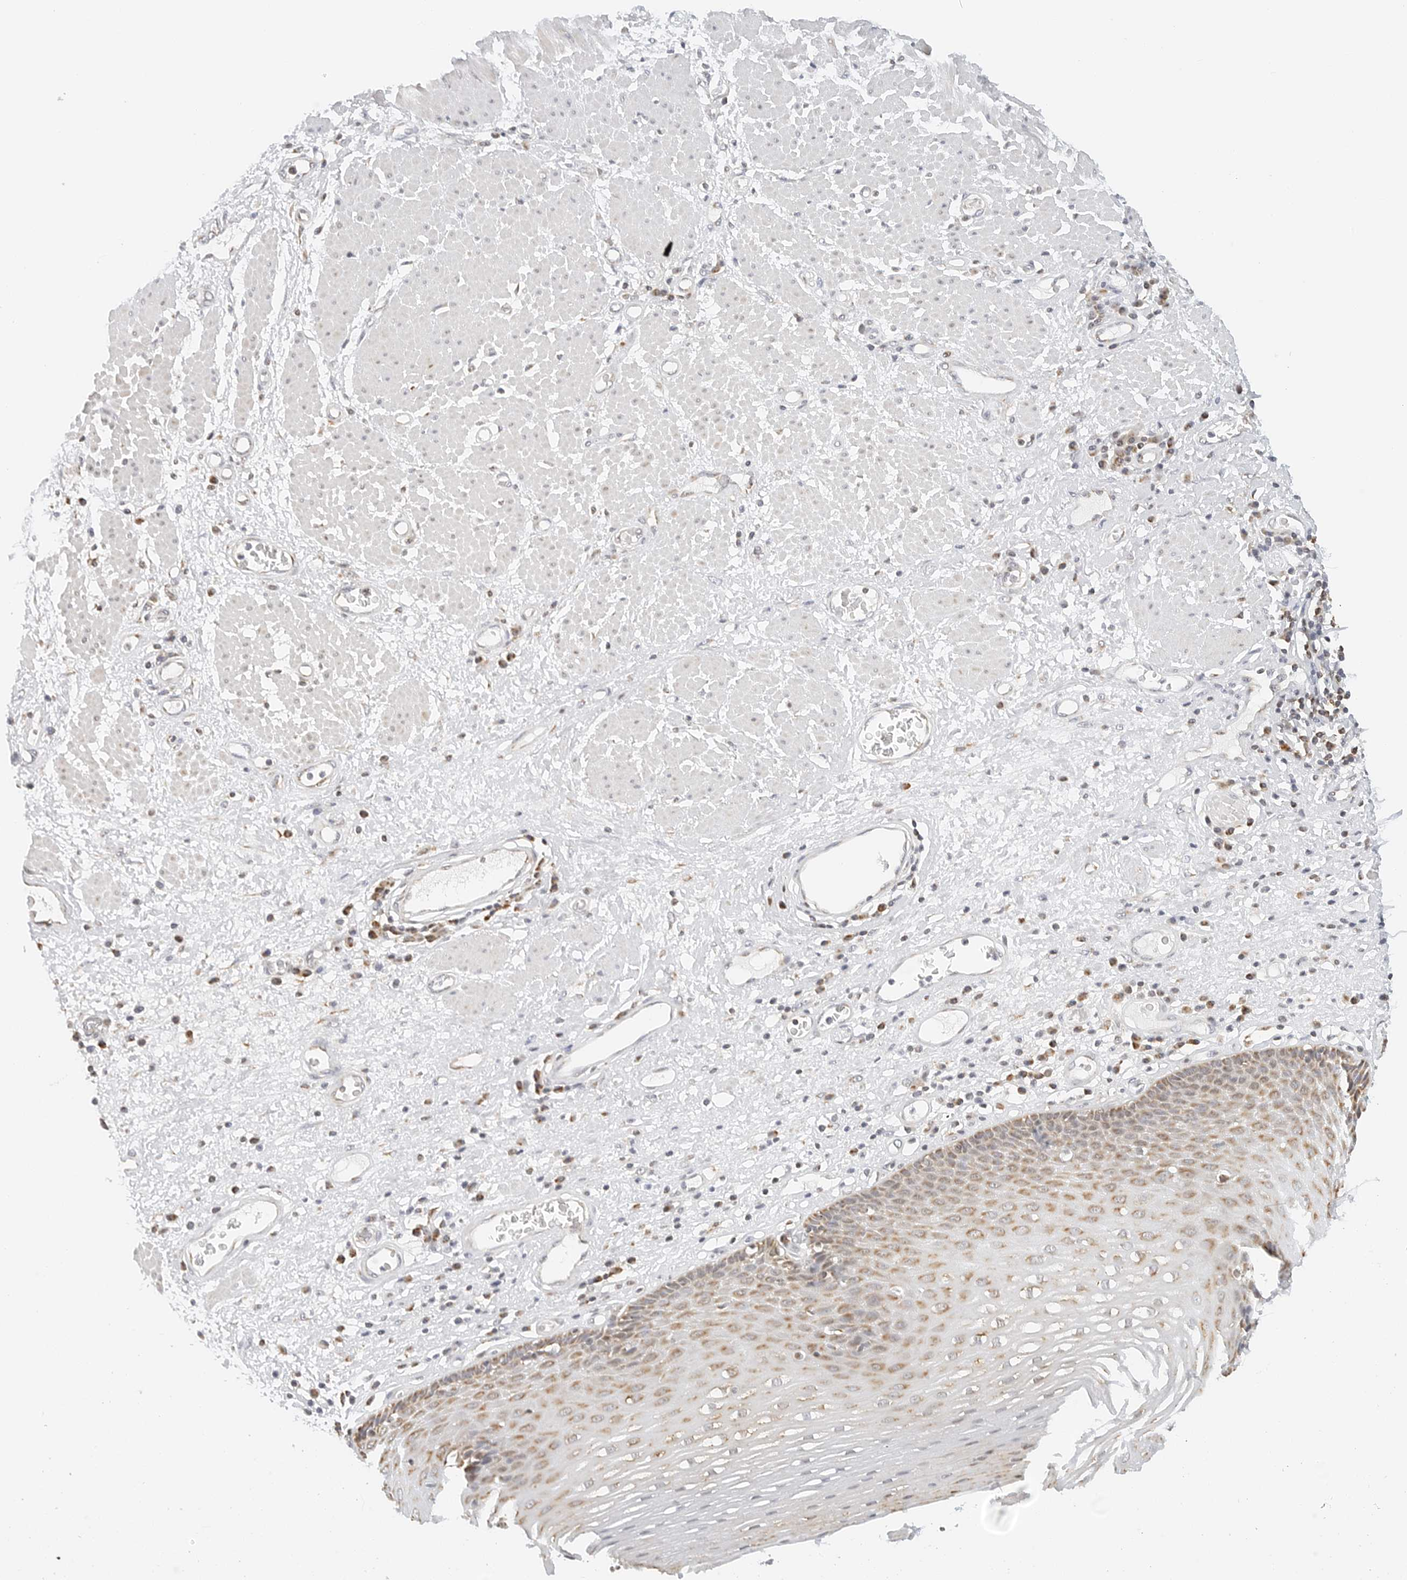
{"staining": {"intensity": "weak", "quantity": ">75%", "location": "cytoplasmic/membranous"}, "tissue": "esophagus", "cell_type": "Squamous epithelial cells", "image_type": "normal", "snomed": [{"axis": "morphology", "description": "Normal tissue, NOS"}, {"axis": "morphology", "description": "Adenocarcinoma, NOS"}, {"axis": "topography", "description": "Esophagus"}], "caption": "Approximately >75% of squamous epithelial cells in normal human esophagus show weak cytoplasmic/membranous protein positivity as visualized by brown immunohistochemical staining.", "gene": "ATL1", "patient": {"sex": "male", "age": 62}}